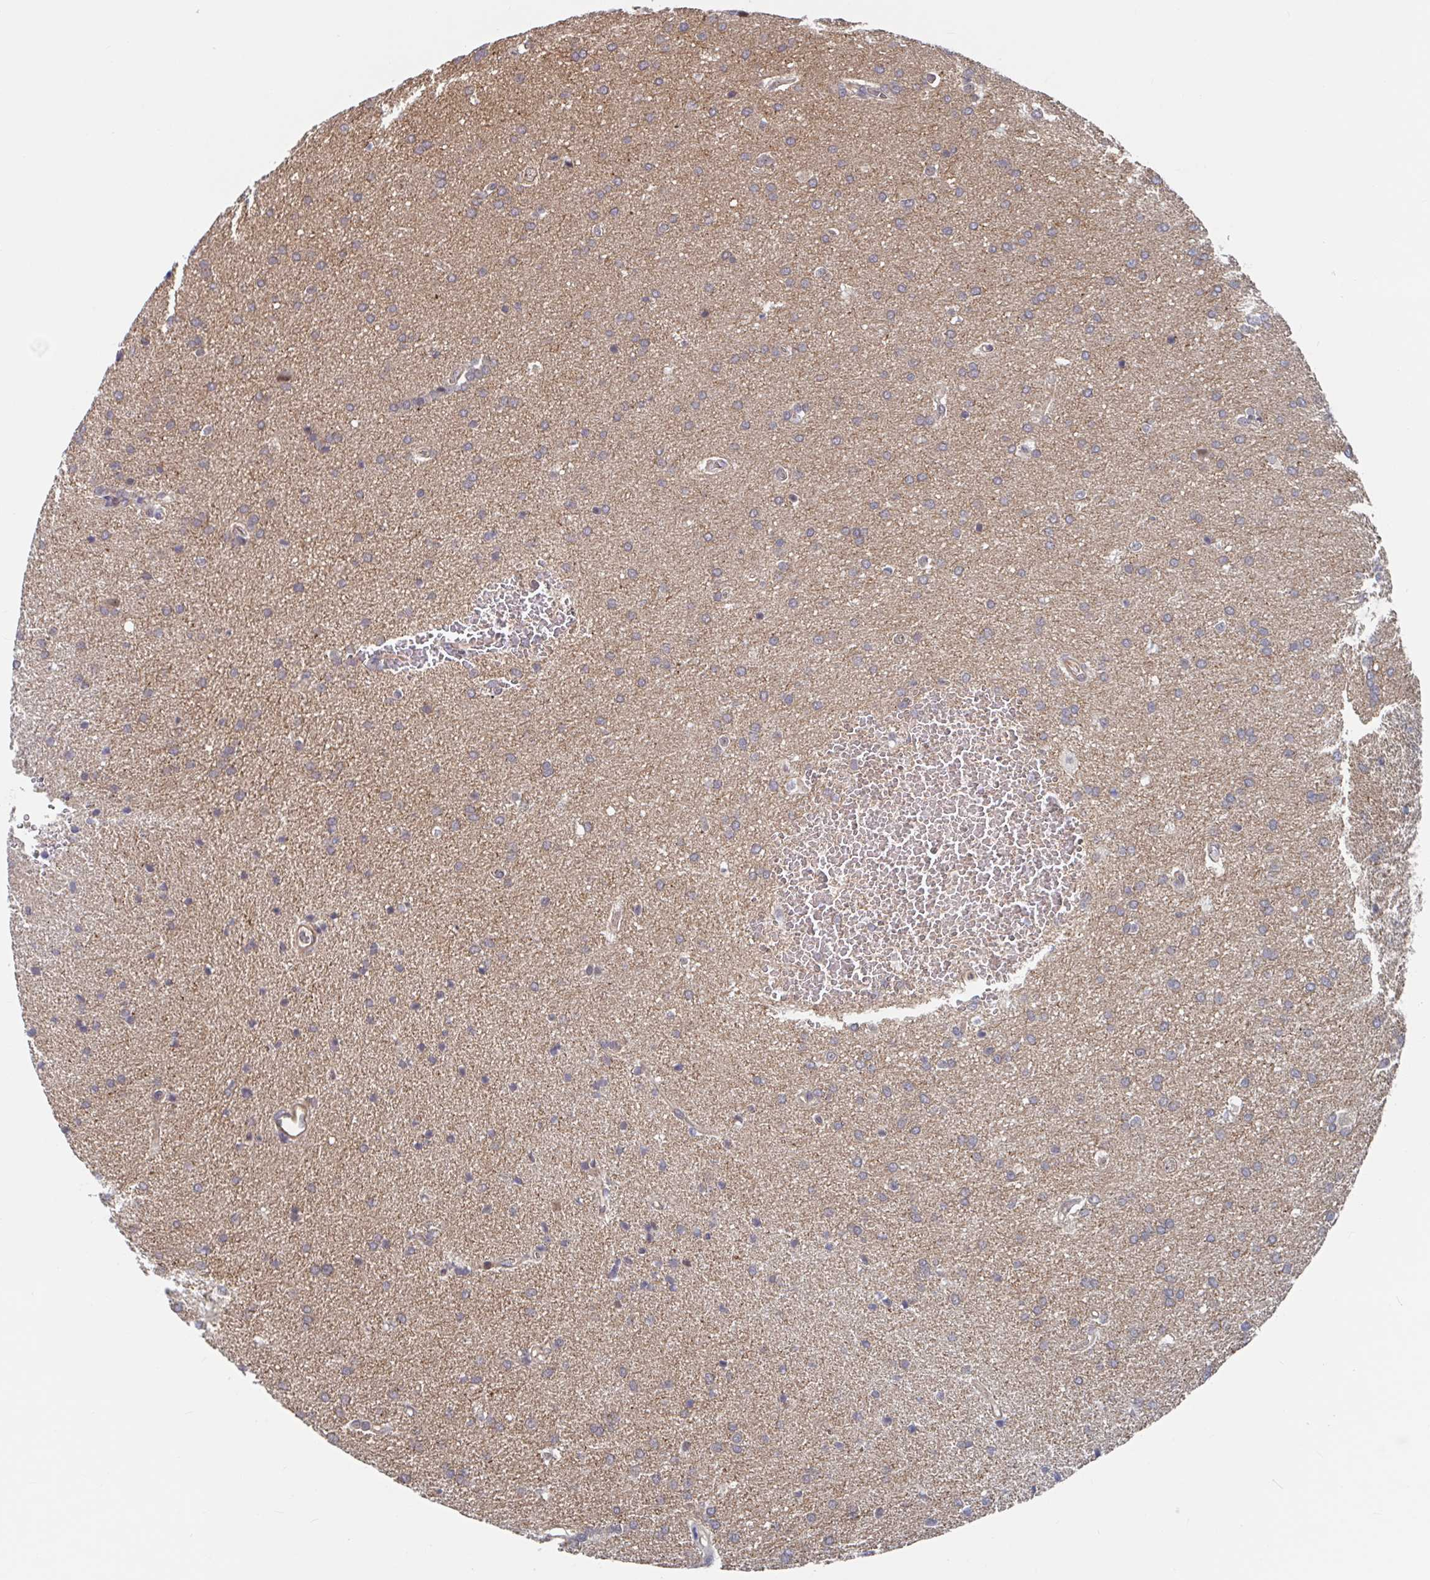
{"staining": {"intensity": "weak", "quantity": "25%-75%", "location": "cytoplasmic/membranous"}, "tissue": "glioma", "cell_type": "Tumor cells", "image_type": "cancer", "snomed": [{"axis": "morphology", "description": "Glioma, malignant, Low grade"}, {"axis": "topography", "description": "Brain"}], "caption": "Protein staining exhibits weak cytoplasmic/membranous expression in about 25%-75% of tumor cells in glioma.", "gene": "DHRS12", "patient": {"sex": "female", "age": 34}}